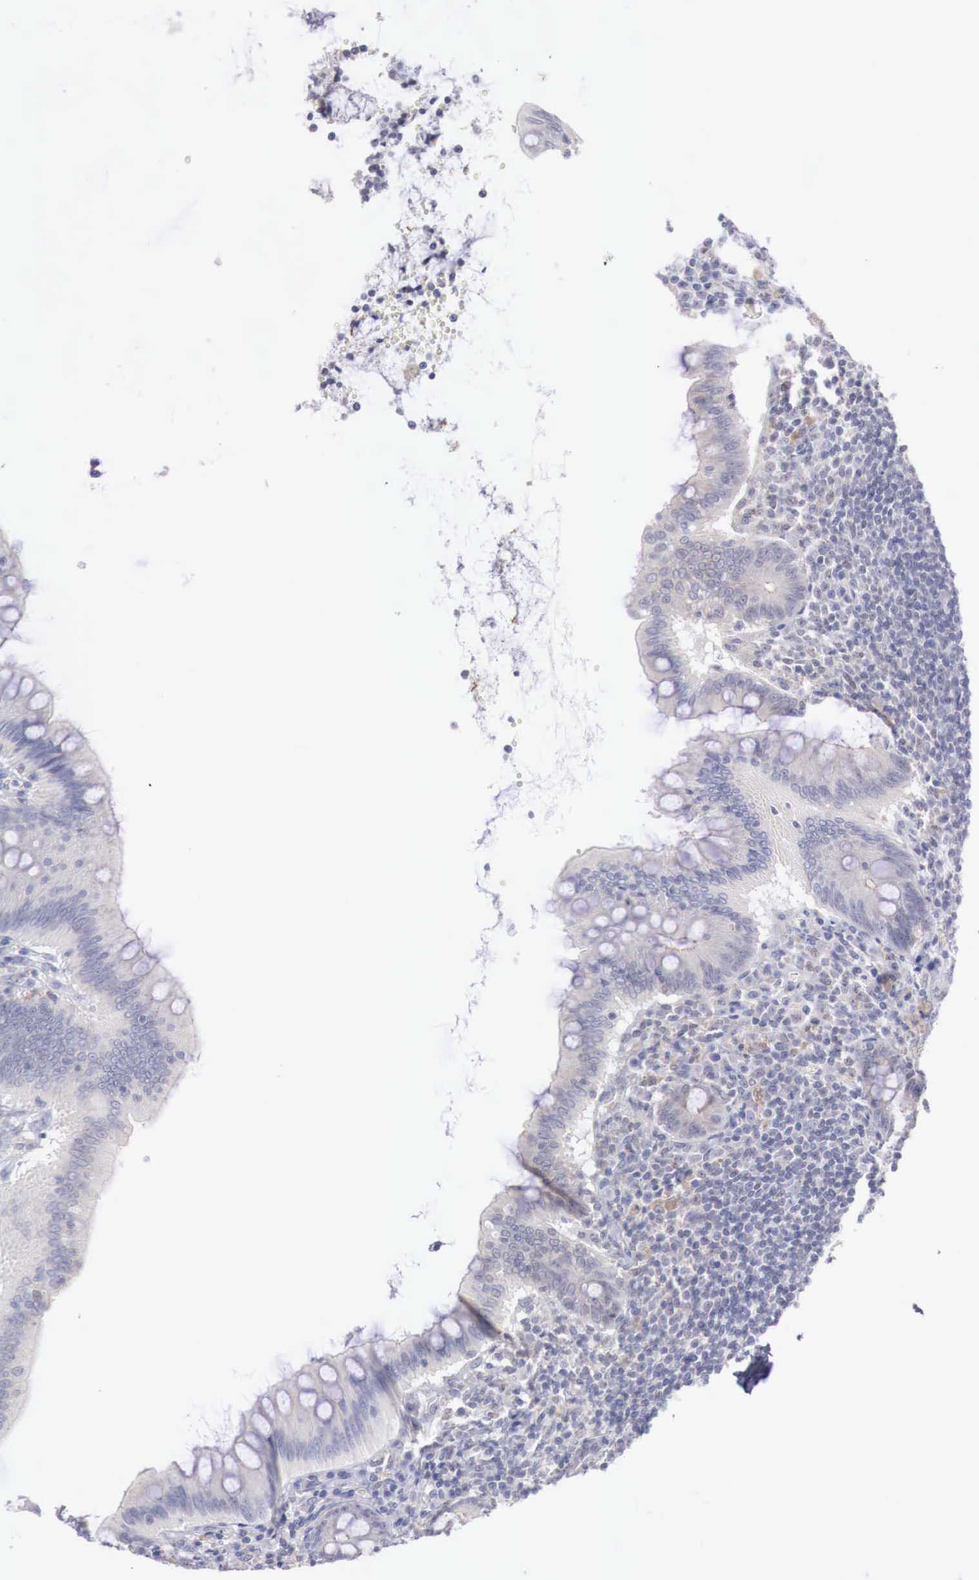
{"staining": {"intensity": "negative", "quantity": "none", "location": "none"}, "tissue": "appendix", "cell_type": "Glandular cells", "image_type": "normal", "snomed": [{"axis": "morphology", "description": "Normal tissue, NOS"}, {"axis": "topography", "description": "Appendix"}], "caption": "IHC photomicrograph of normal appendix: human appendix stained with DAB (3,3'-diaminobenzidine) reveals no significant protein staining in glandular cells.", "gene": "TRIM13", "patient": {"sex": "female", "age": 34}}